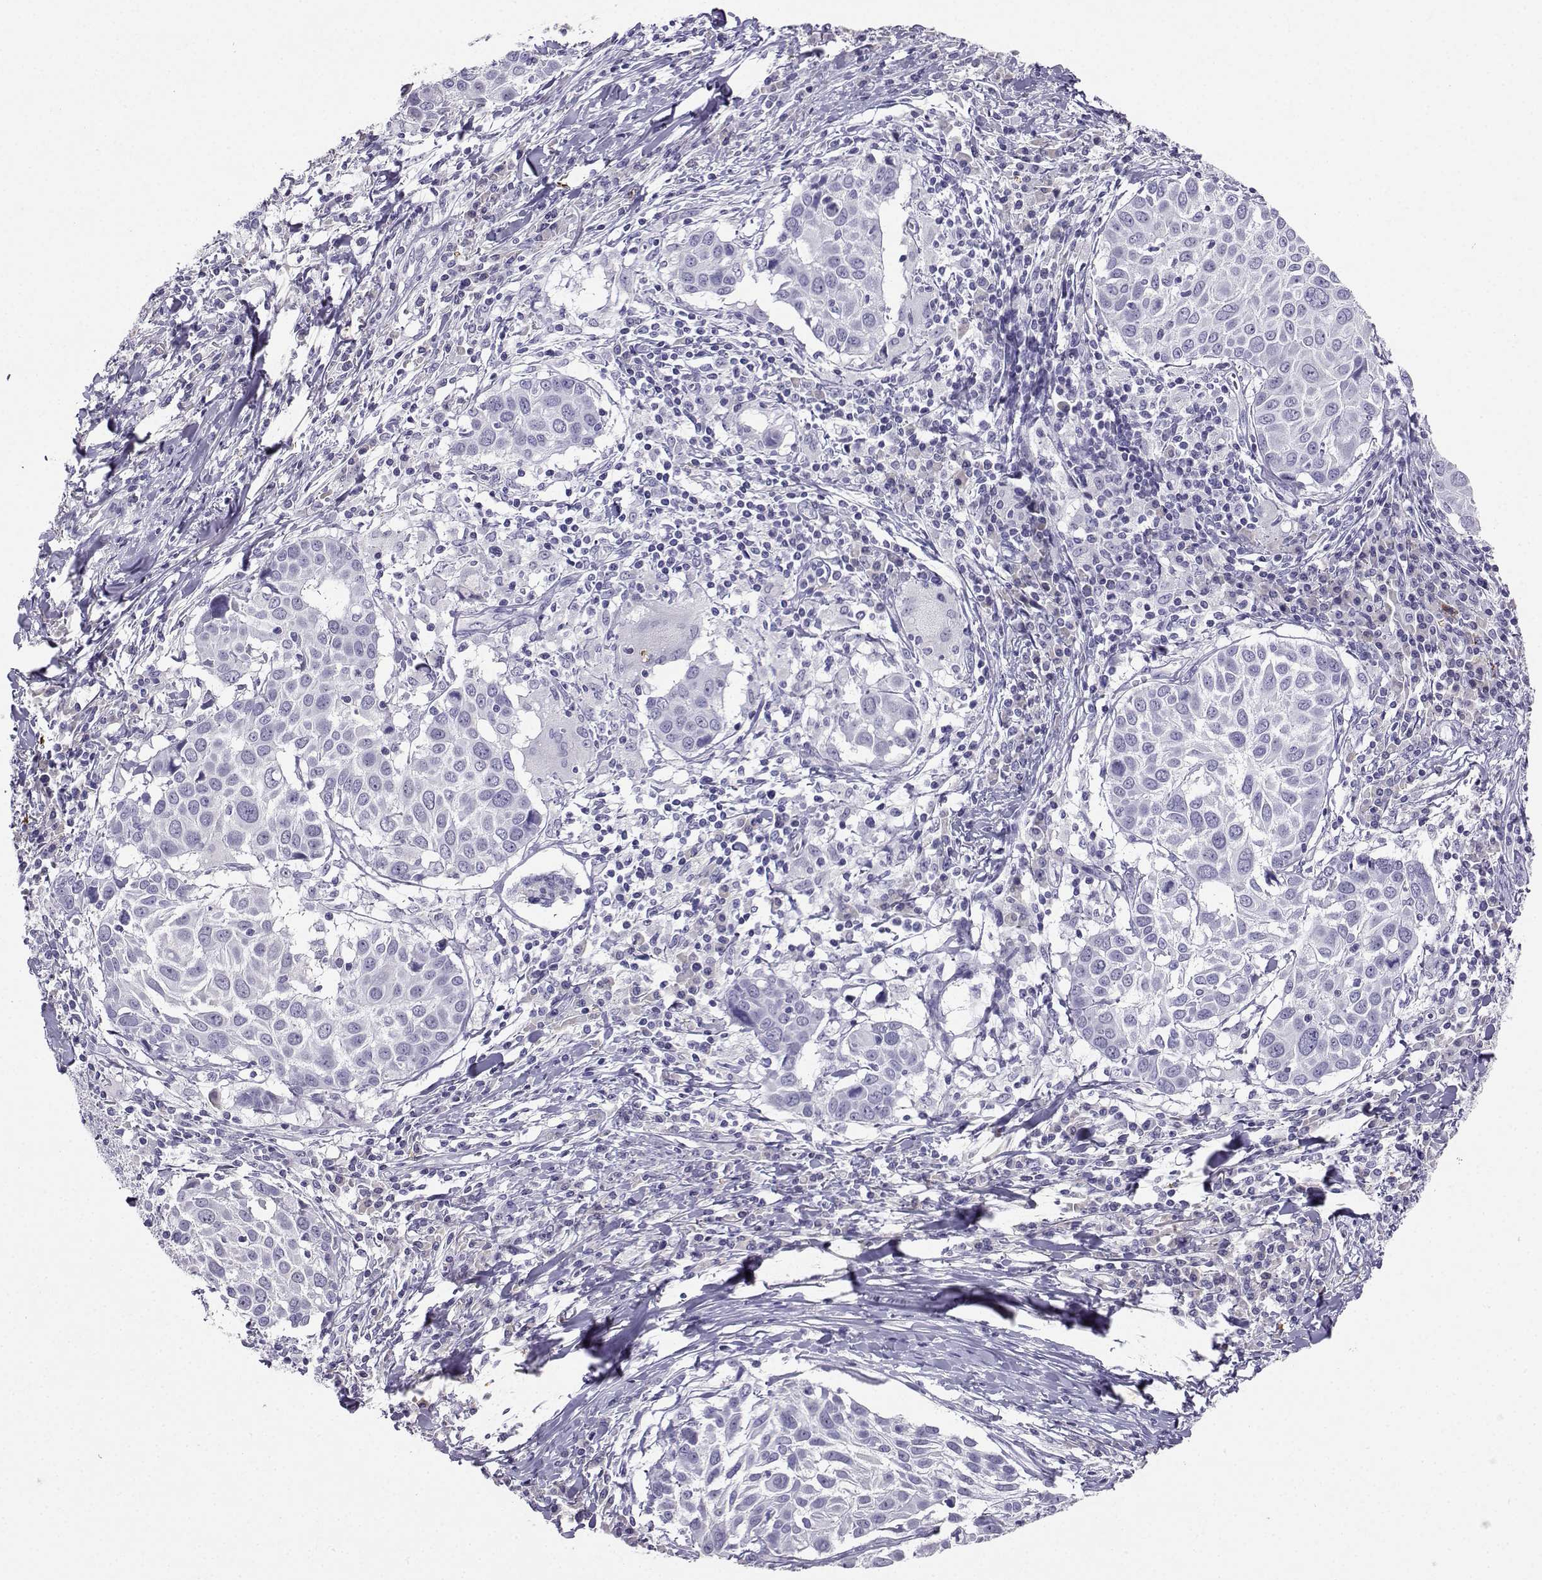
{"staining": {"intensity": "negative", "quantity": "none", "location": "none"}, "tissue": "lung cancer", "cell_type": "Tumor cells", "image_type": "cancer", "snomed": [{"axis": "morphology", "description": "Squamous cell carcinoma, NOS"}, {"axis": "topography", "description": "Lung"}], "caption": "Immunohistochemical staining of human lung squamous cell carcinoma reveals no significant positivity in tumor cells. (DAB IHC, high magnification).", "gene": "GRIK4", "patient": {"sex": "male", "age": 57}}